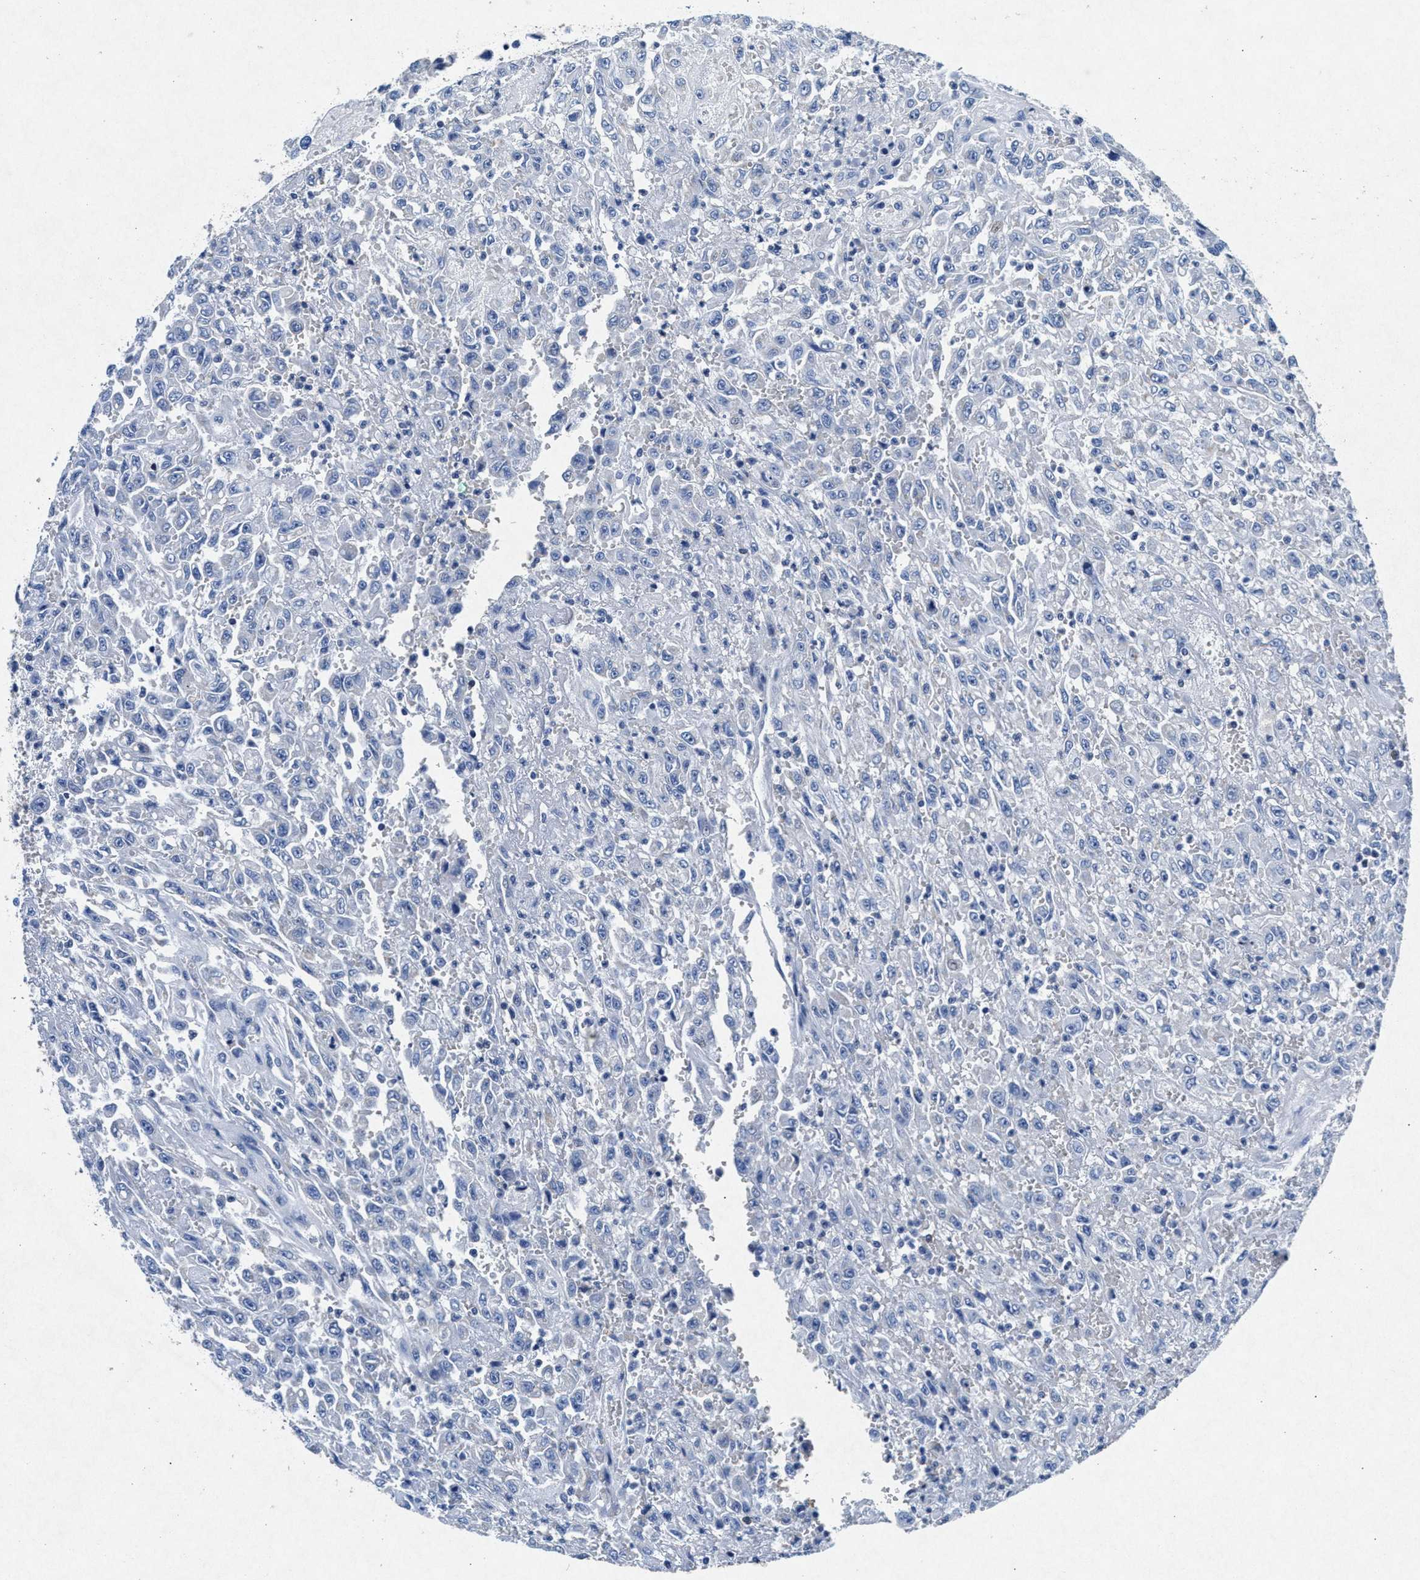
{"staining": {"intensity": "negative", "quantity": "none", "location": "none"}, "tissue": "urothelial cancer", "cell_type": "Tumor cells", "image_type": "cancer", "snomed": [{"axis": "morphology", "description": "Urothelial carcinoma, High grade"}, {"axis": "topography", "description": "Urinary bladder"}], "caption": "The micrograph demonstrates no significant staining in tumor cells of high-grade urothelial carcinoma. (DAB immunohistochemistry with hematoxylin counter stain).", "gene": "MAP6", "patient": {"sex": "male", "age": 46}}